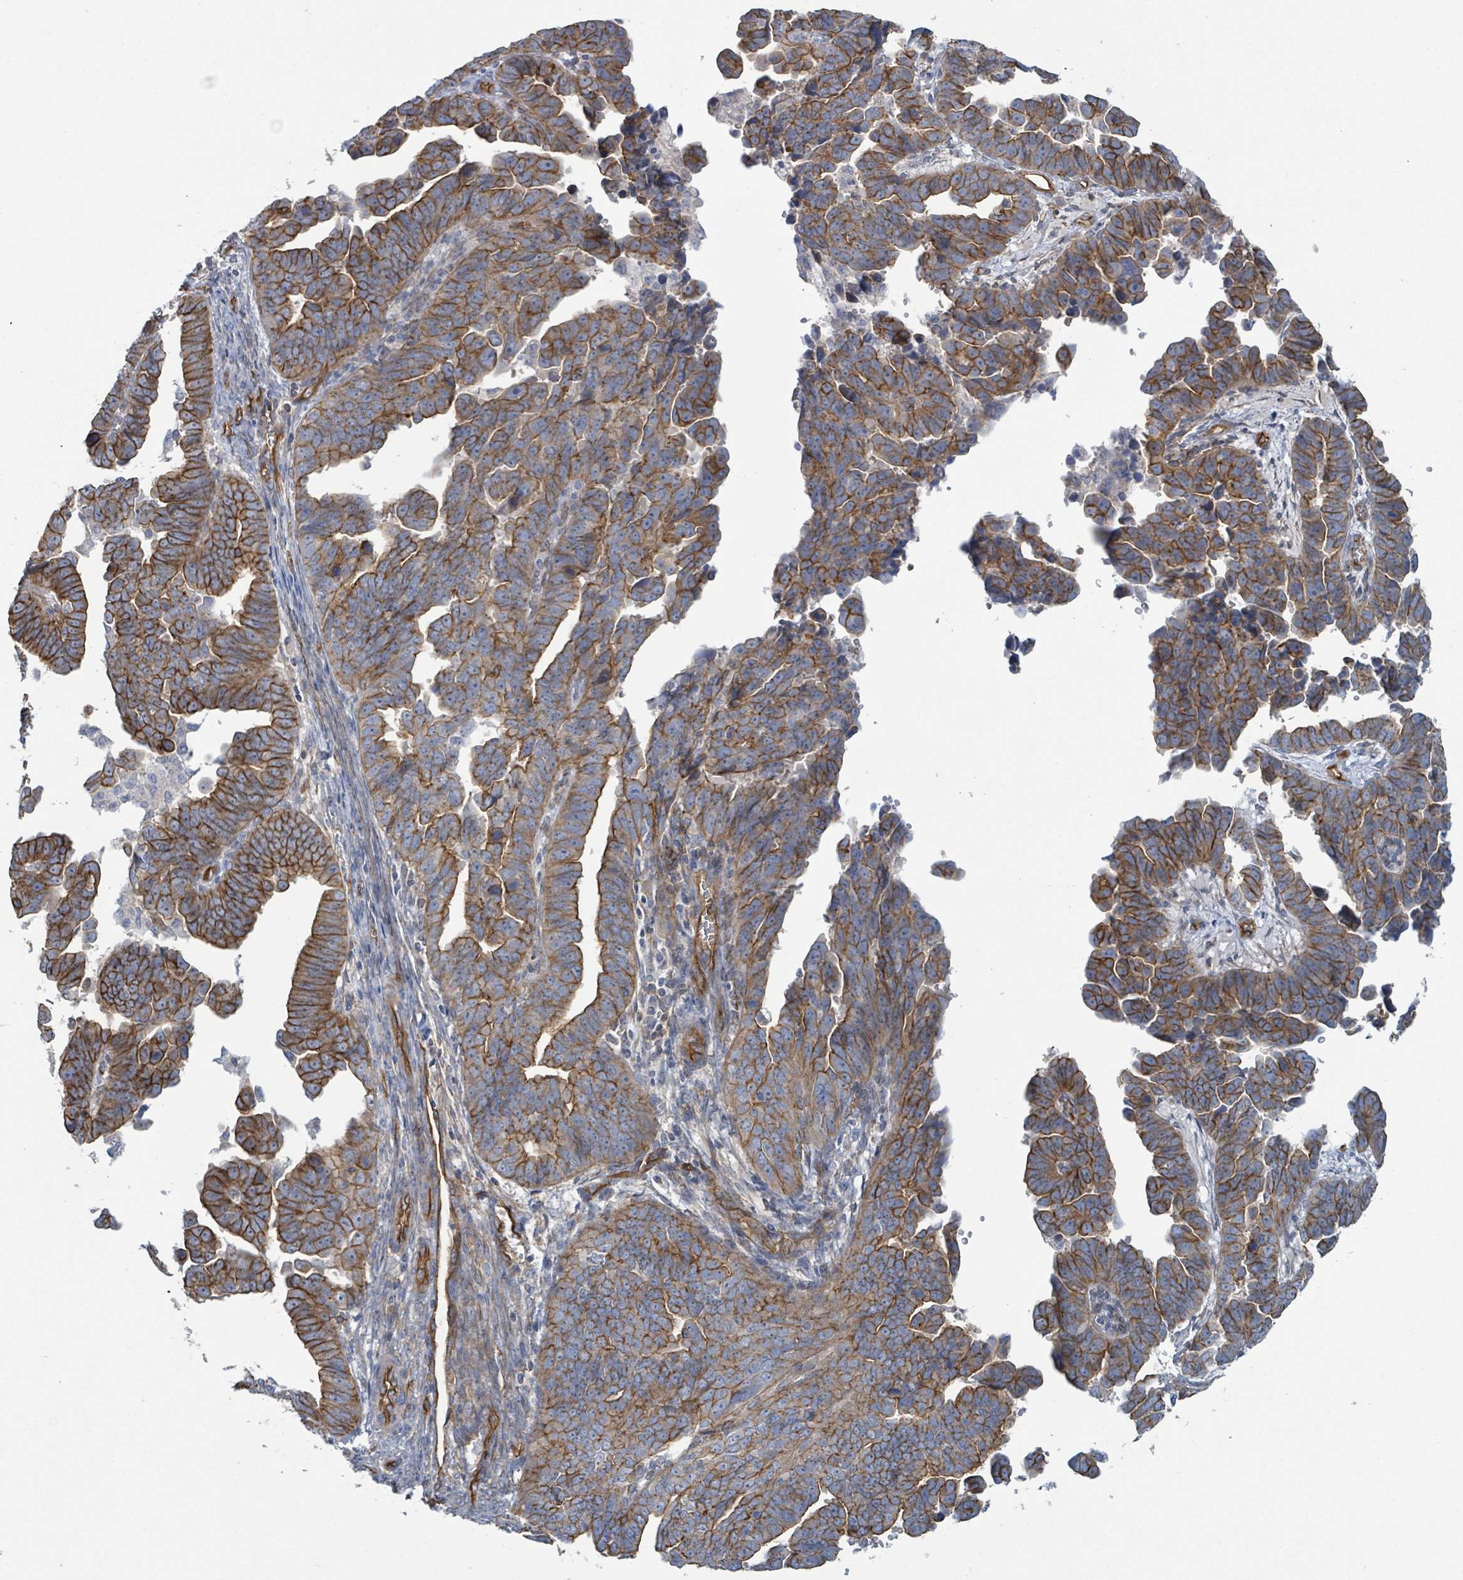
{"staining": {"intensity": "moderate", "quantity": ">75%", "location": "cytoplasmic/membranous"}, "tissue": "endometrial cancer", "cell_type": "Tumor cells", "image_type": "cancer", "snomed": [{"axis": "morphology", "description": "Adenocarcinoma, NOS"}, {"axis": "topography", "description": "Endometrium"}], "caption": "Endometrial adenocarcinoma was stained to show a protein in brown. There is medium levels of moderate cytoplasmic/membranous staining in about >75% of tumor cells.", "gene": "LDOC1", "patient": {"sex": "female", "age": 75}}